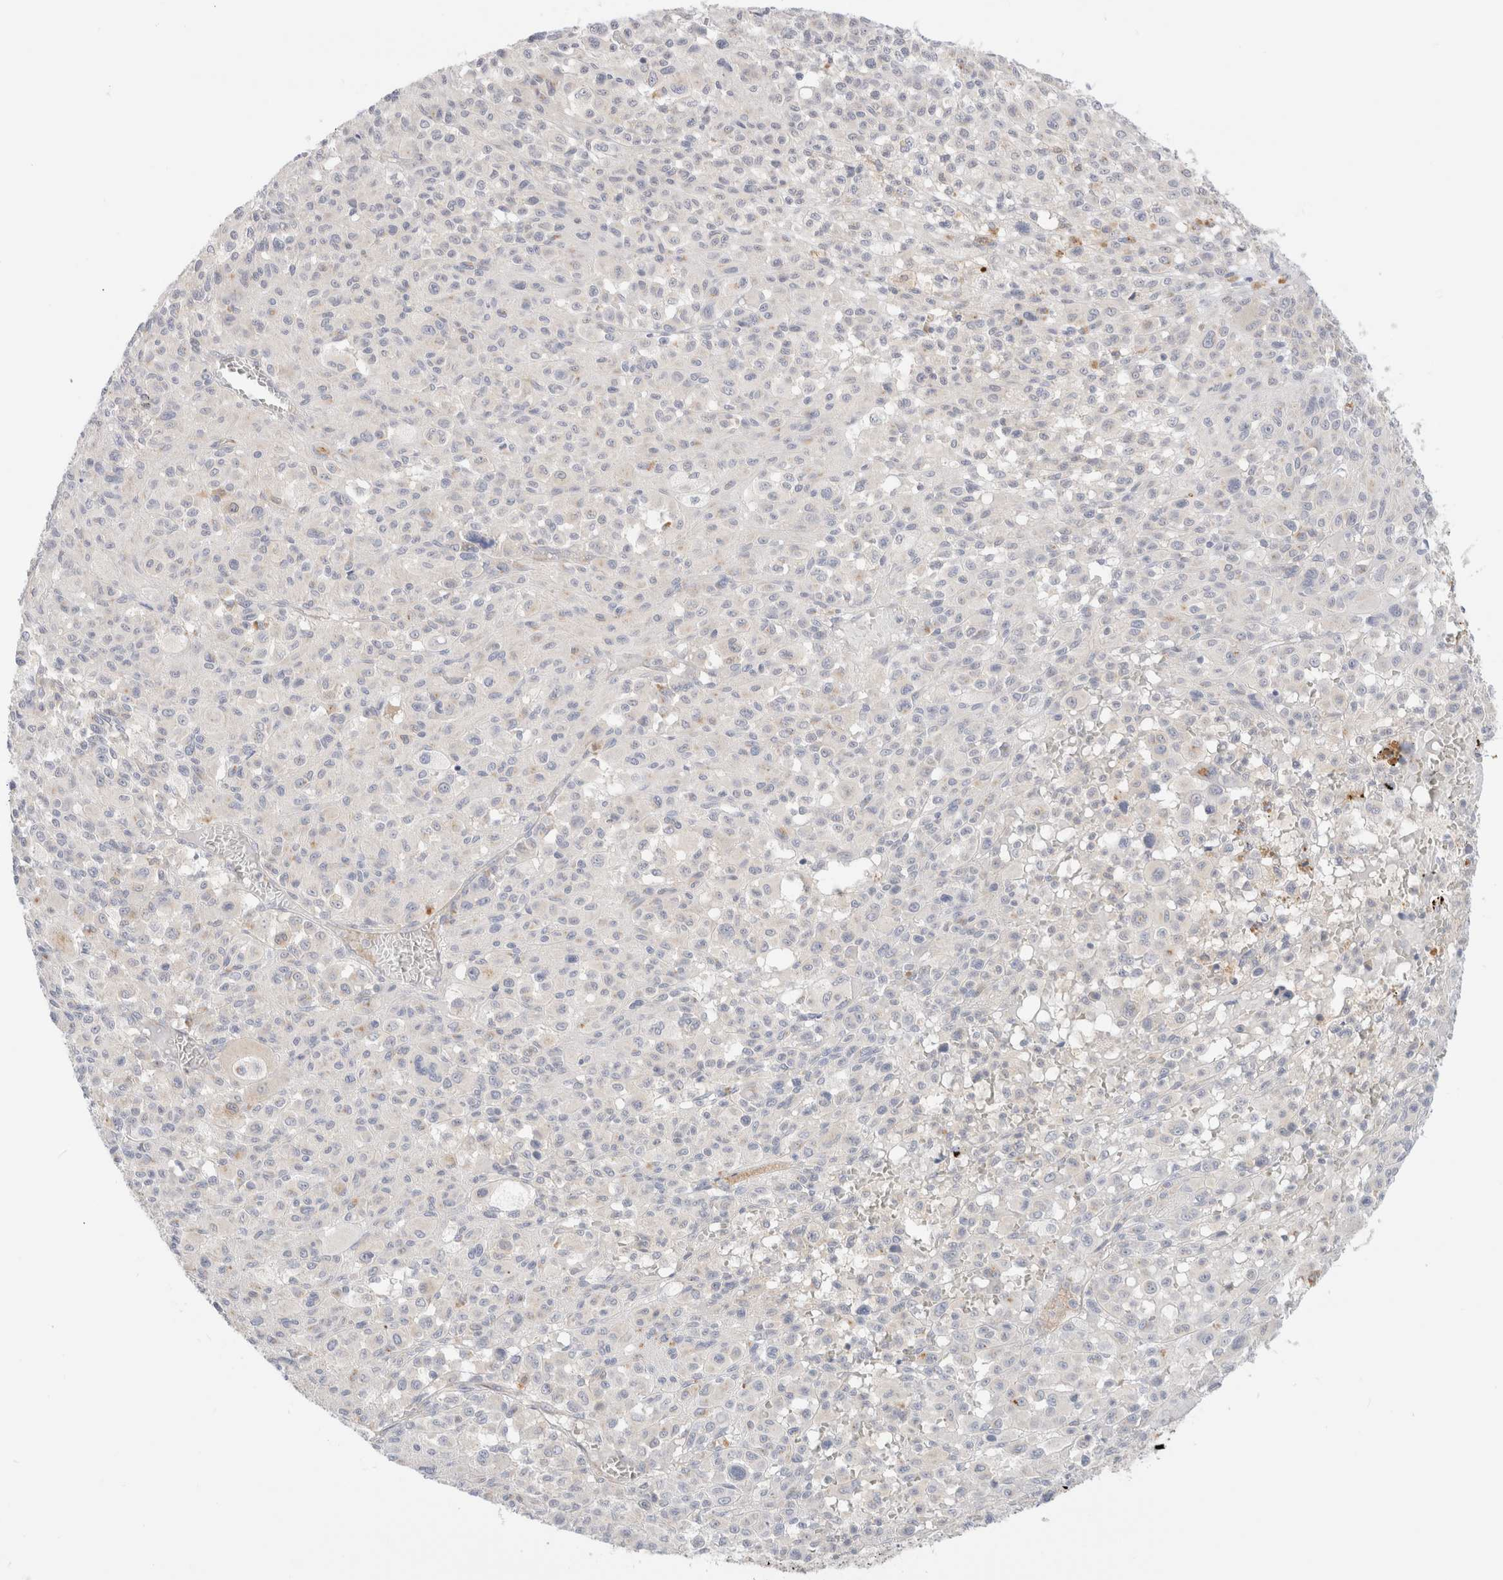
{"staining": {"intensity": "weak", "quantity": "<25%", "location": "cytoplasmic/membranous"}, "tissue": "melanoma", "cell_type": "Tumor cells", "image_type": "cancer", "snomed": [{"axis": "morphology", "description": "Malignant melanoma, Metastatic site"}, {"axis": "topography", "description": "Skin"}], "caption": "There is no significant positivity in tumor cells of melanoma.", "gene": "EFCAB13", "patient": {"sex": "female", "age": 74}}